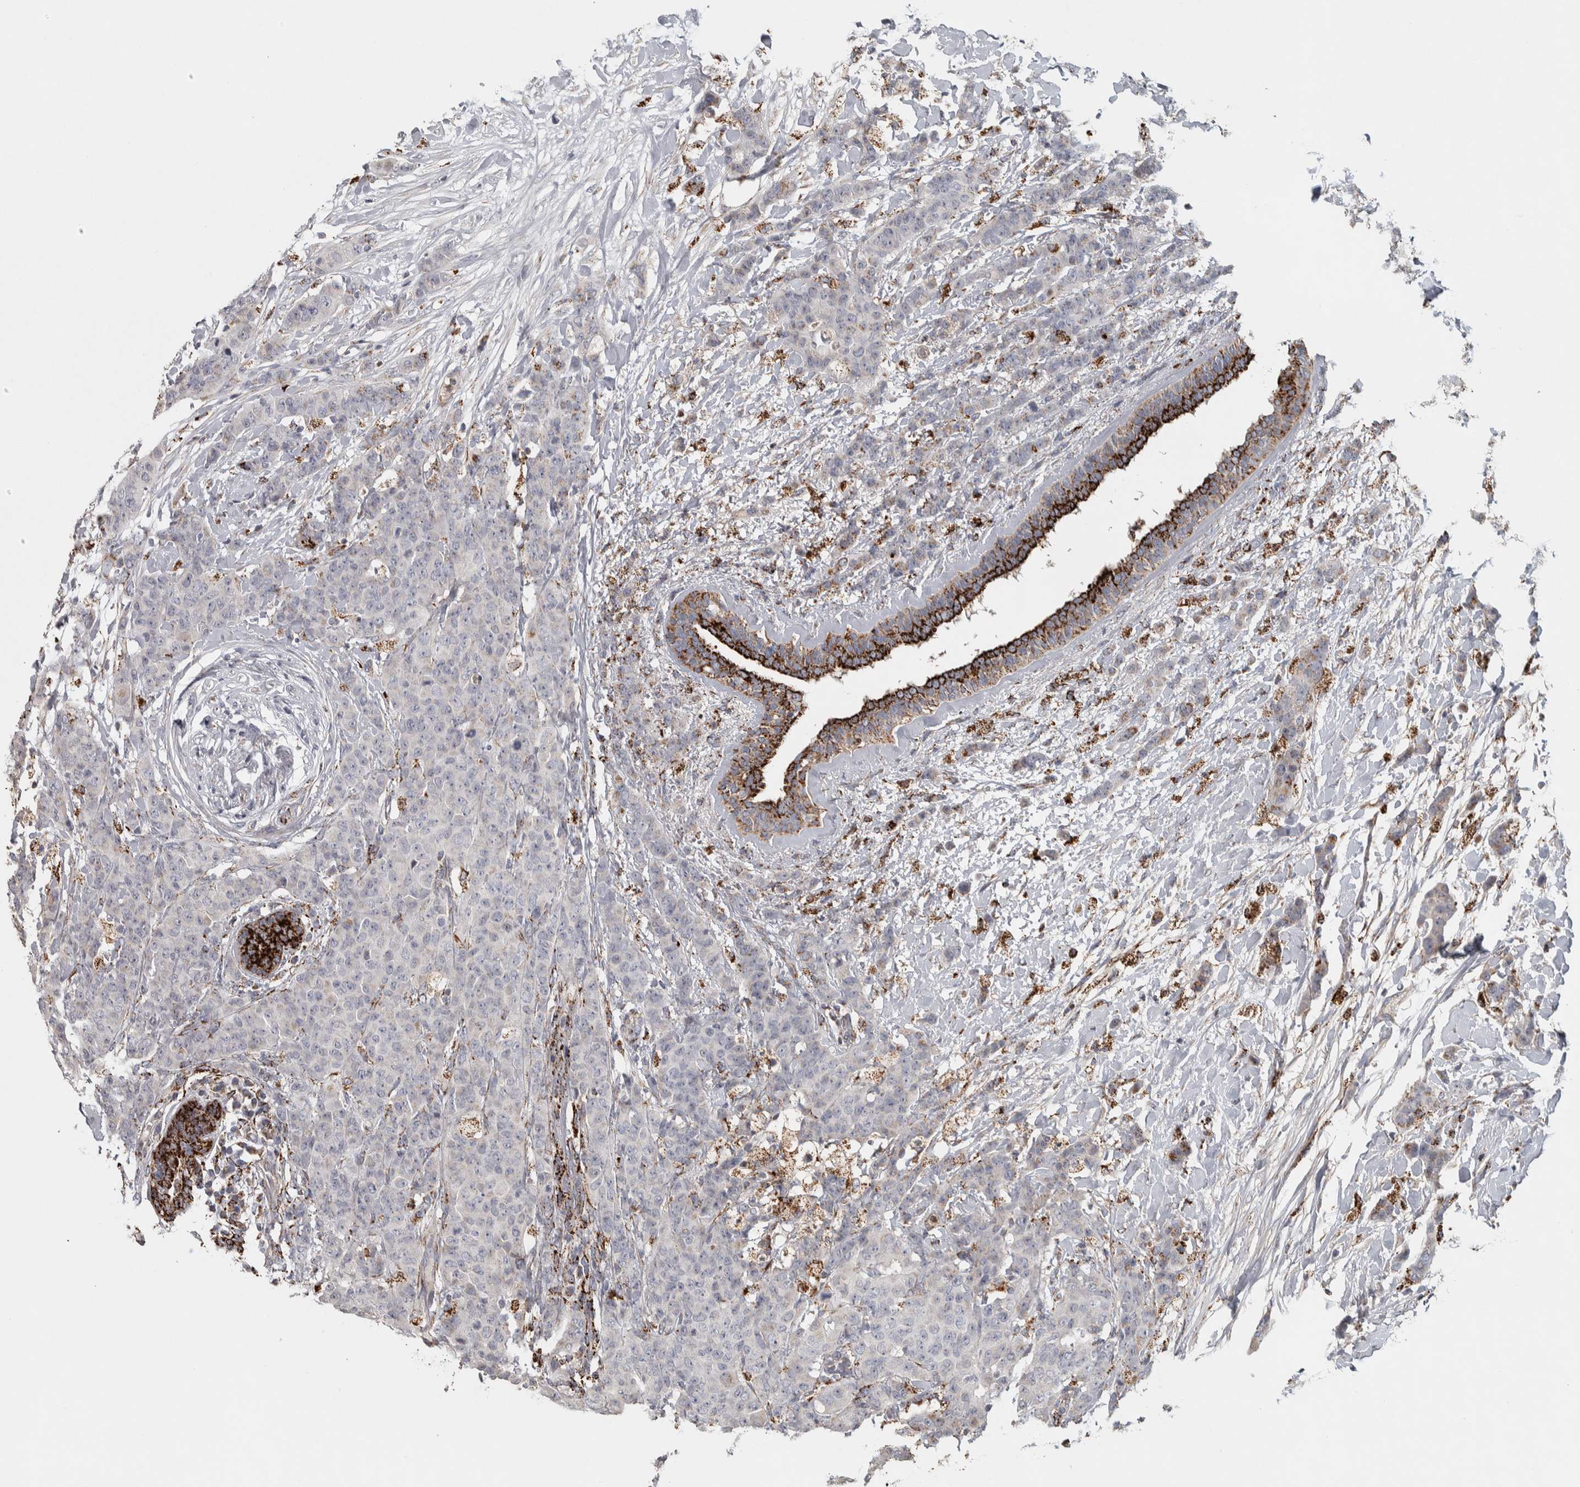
{"staining": {"intensity": "negative", "quantity": "none", "location": "none"}, "tissue": "breast cancer", "cell_type": "Tumor cells", "image_type": "cancer", "snomed": [{"axis": "morphology", "description": "Normal tissue, NOS"}, {"axis": "morphology", "description": "Duct carcinoma"}, {"axis": "topography", "description": "Breast"}], "caption": "The IHC photomicrograph has no significant positivity in tumor cells of breast cancer (infiltrating ductal carcinoma) tissue.", "gene": "FAM78A", "patient": {"sex": "female", "age": 40}}